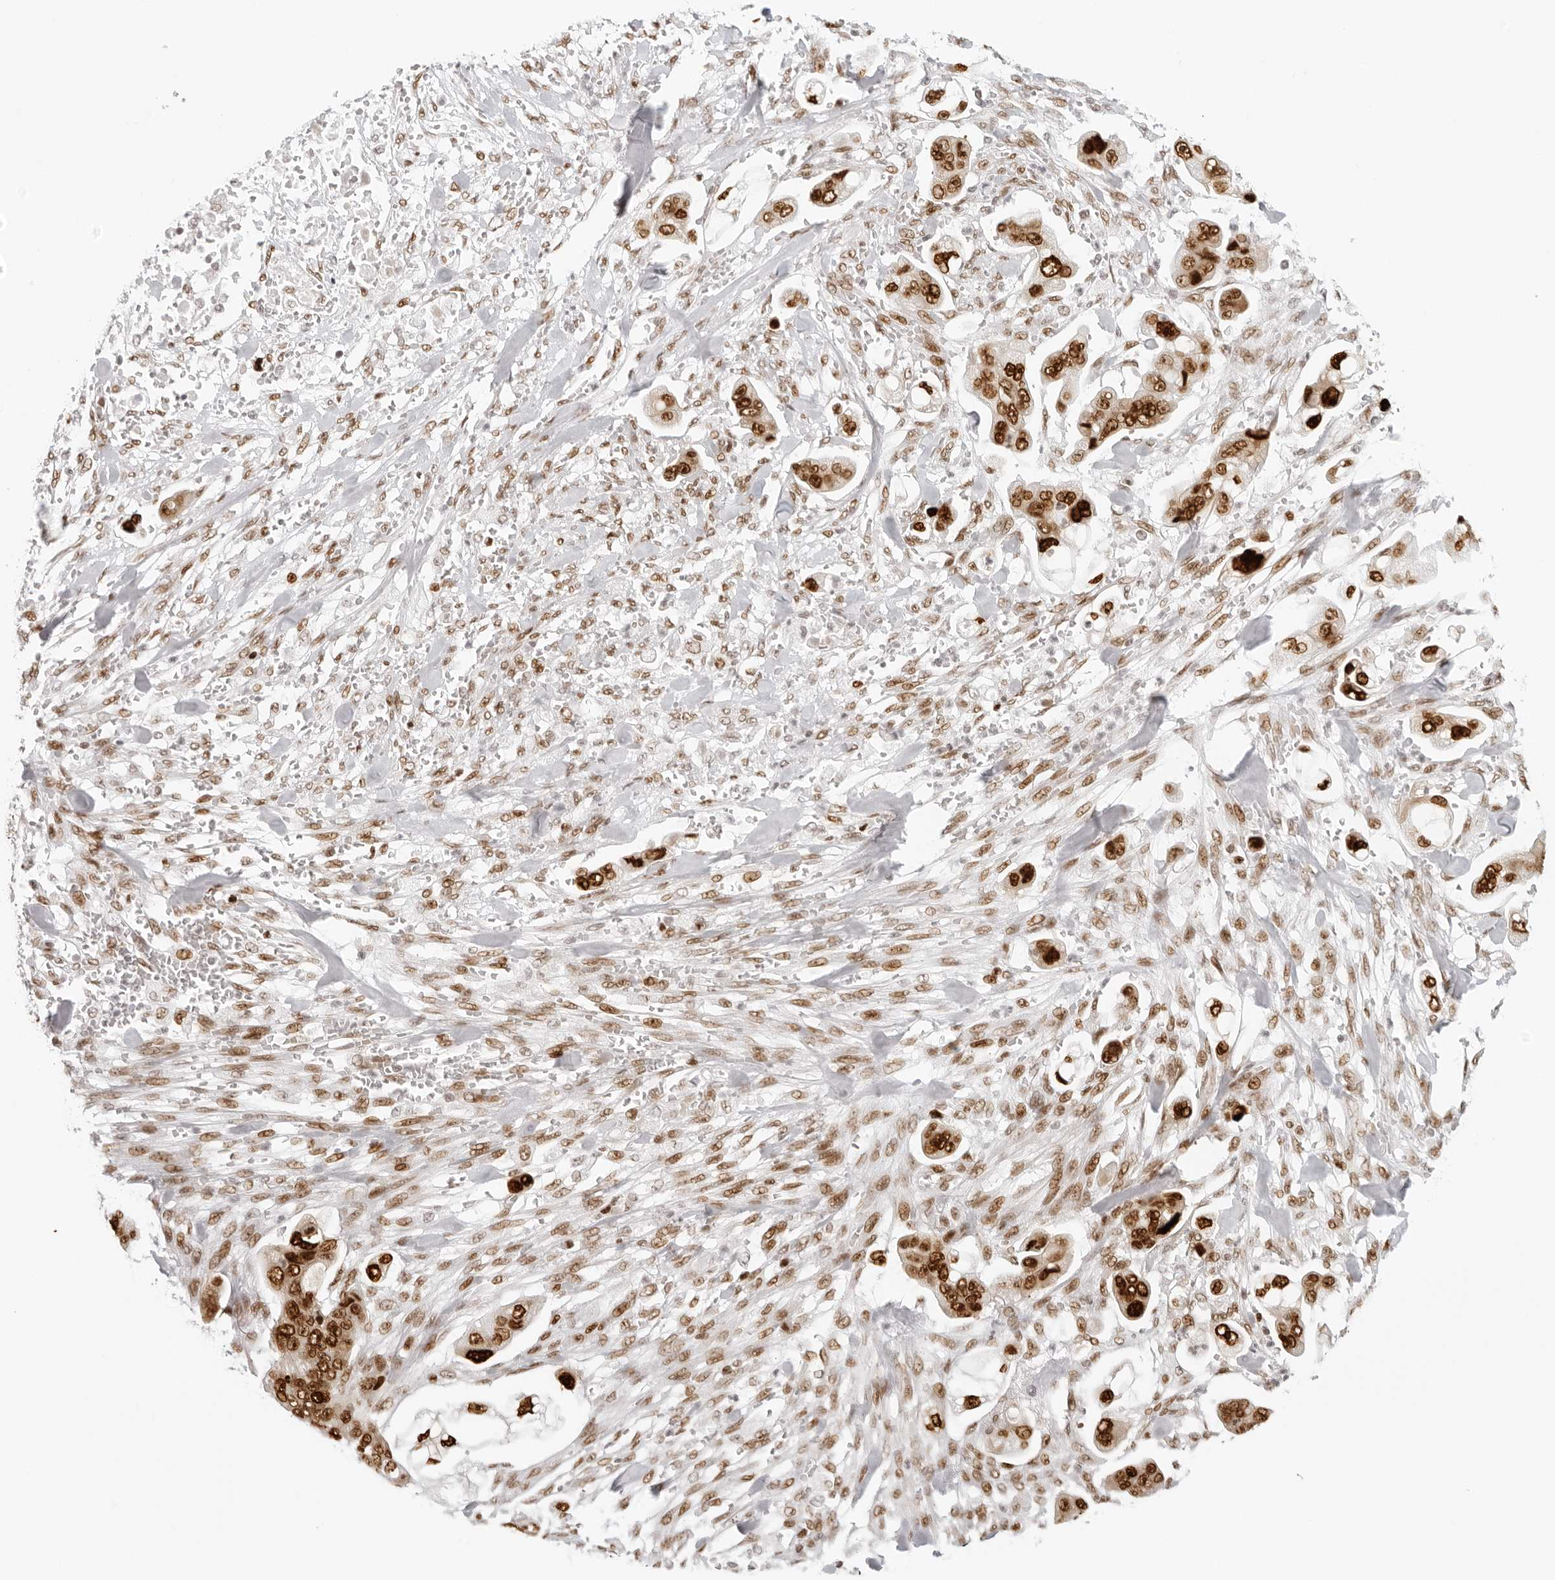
{"staining": {"intensity": "strong", "quantity": ">75%", "location": "nuclear"}, "tissue": "stomach cancer", "cell_type": "Tumor cells", "image_type": "cancer", "snomed": [{"axis": "morphology", "description": "Adenocarcinoma, NOS"}, {"axis": "topography", "description": "Stomach"}], "caption": "A micrograph of human stomach cancer stained for a protein exhibits strong nuclear brown staining in tumor cells. The staining was performed using DAB to visualize the protein expression in brown, while the nuclei were stained in blue with hematoxylin (Magnification: 20x).", "gene": "RCC1", "patient": {"sex": "male", "age": 62}}